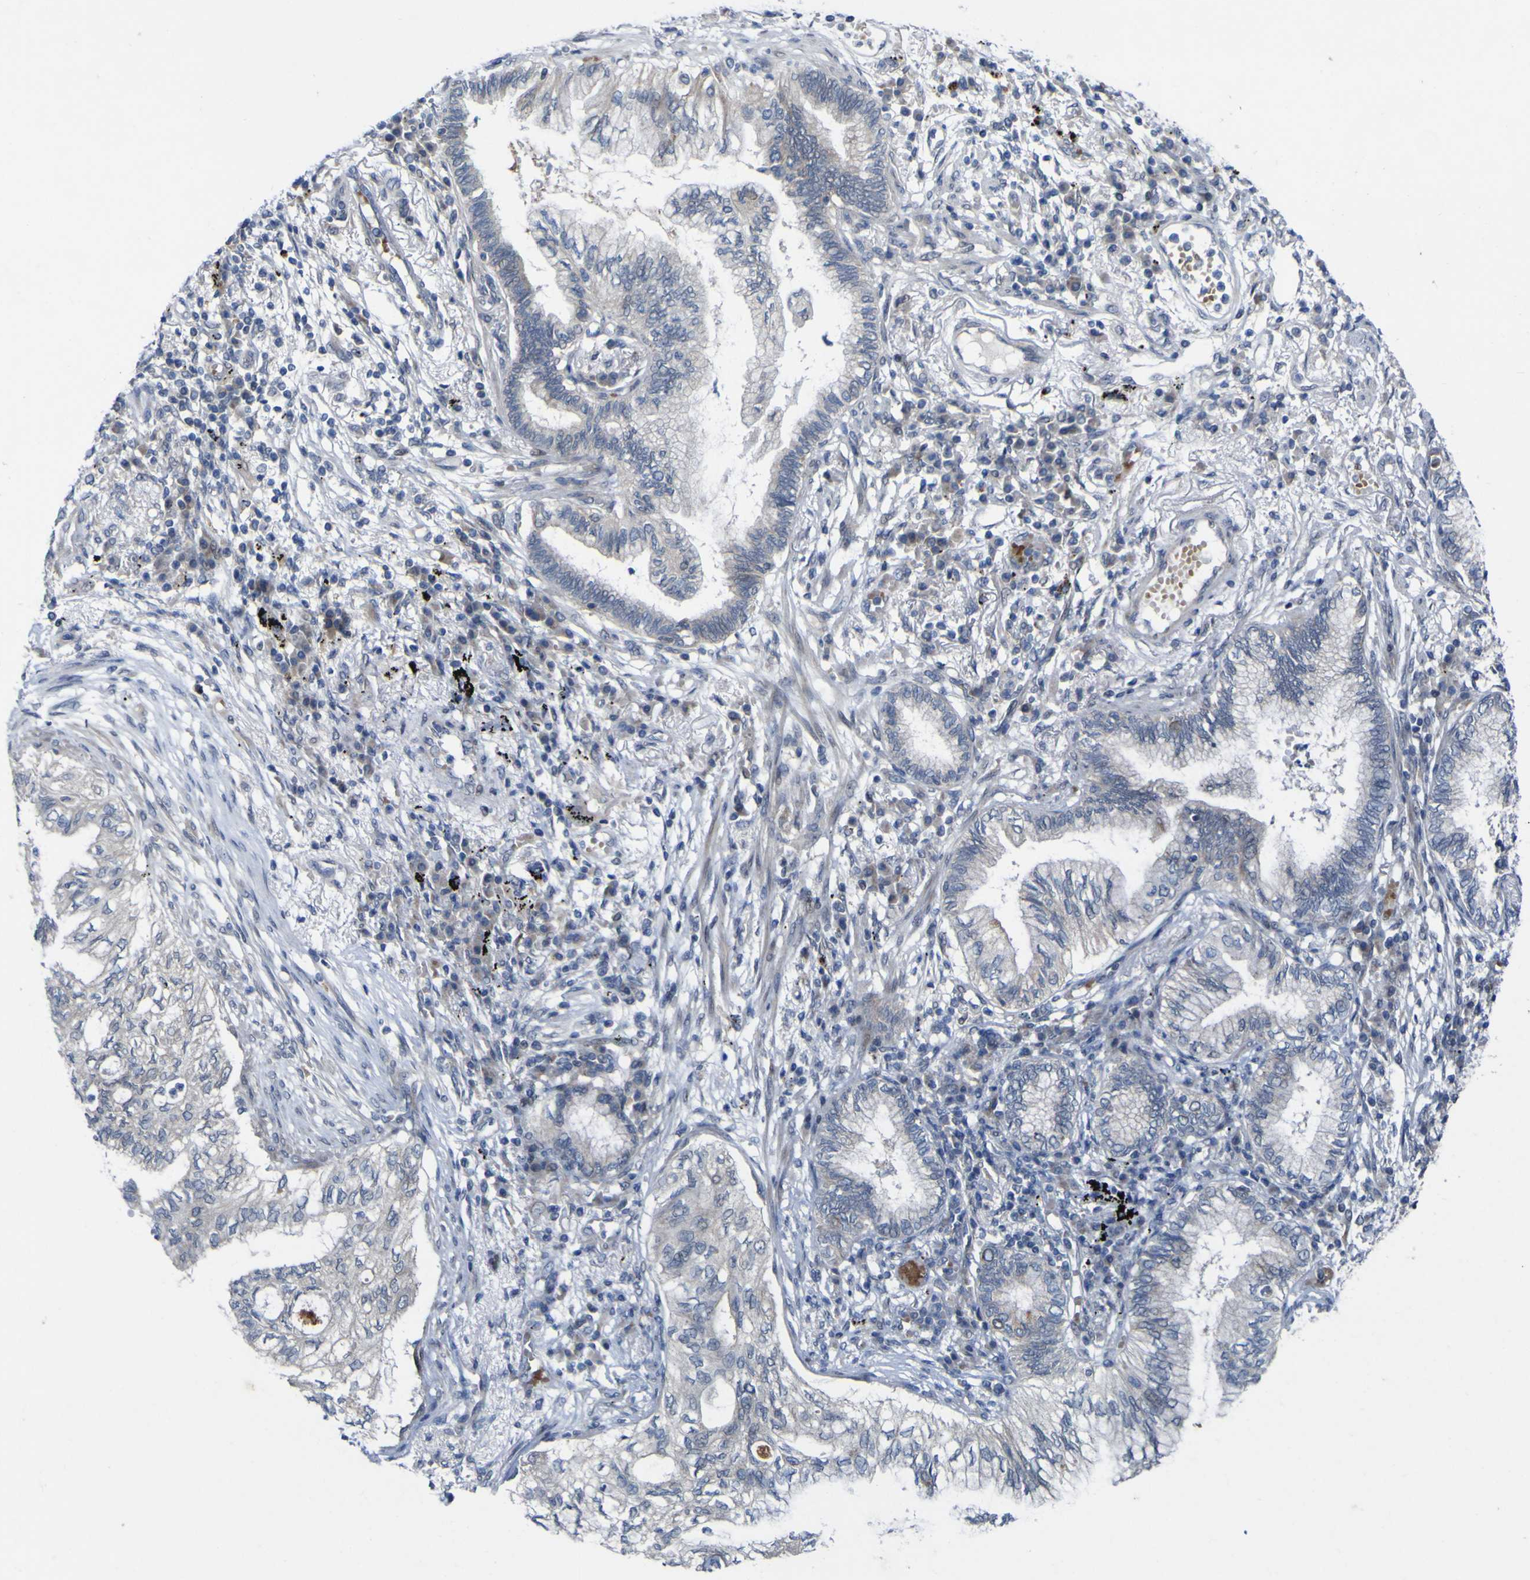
{"staining": {"intensity": "negative", "quantity": "none", "location": "none"}, "tissue": "lung cancer", "cell_type": "Tumor cells", "image_type": "cancer", "snomed": [{"axis": "morphology", "description": "Normal tissue, NOS"}, {"axis": "morphology", "description": "Adenocarcinoma, NOS"}, {"axis": "topography", "description": "Bronchus"}, {"axis": "topography", "description": "Lung"}], "caption": "High magnification brightfield microscopy of lung cancer stained with DAB (3,3'-diaminobenzidine) (brown) and counterstained with hematoxylin (blue): tumor cells show no significant expression. Nuclei are stained in blue.", "gene": "NAV1", "patient": {"sex": "female", "age": 70}}